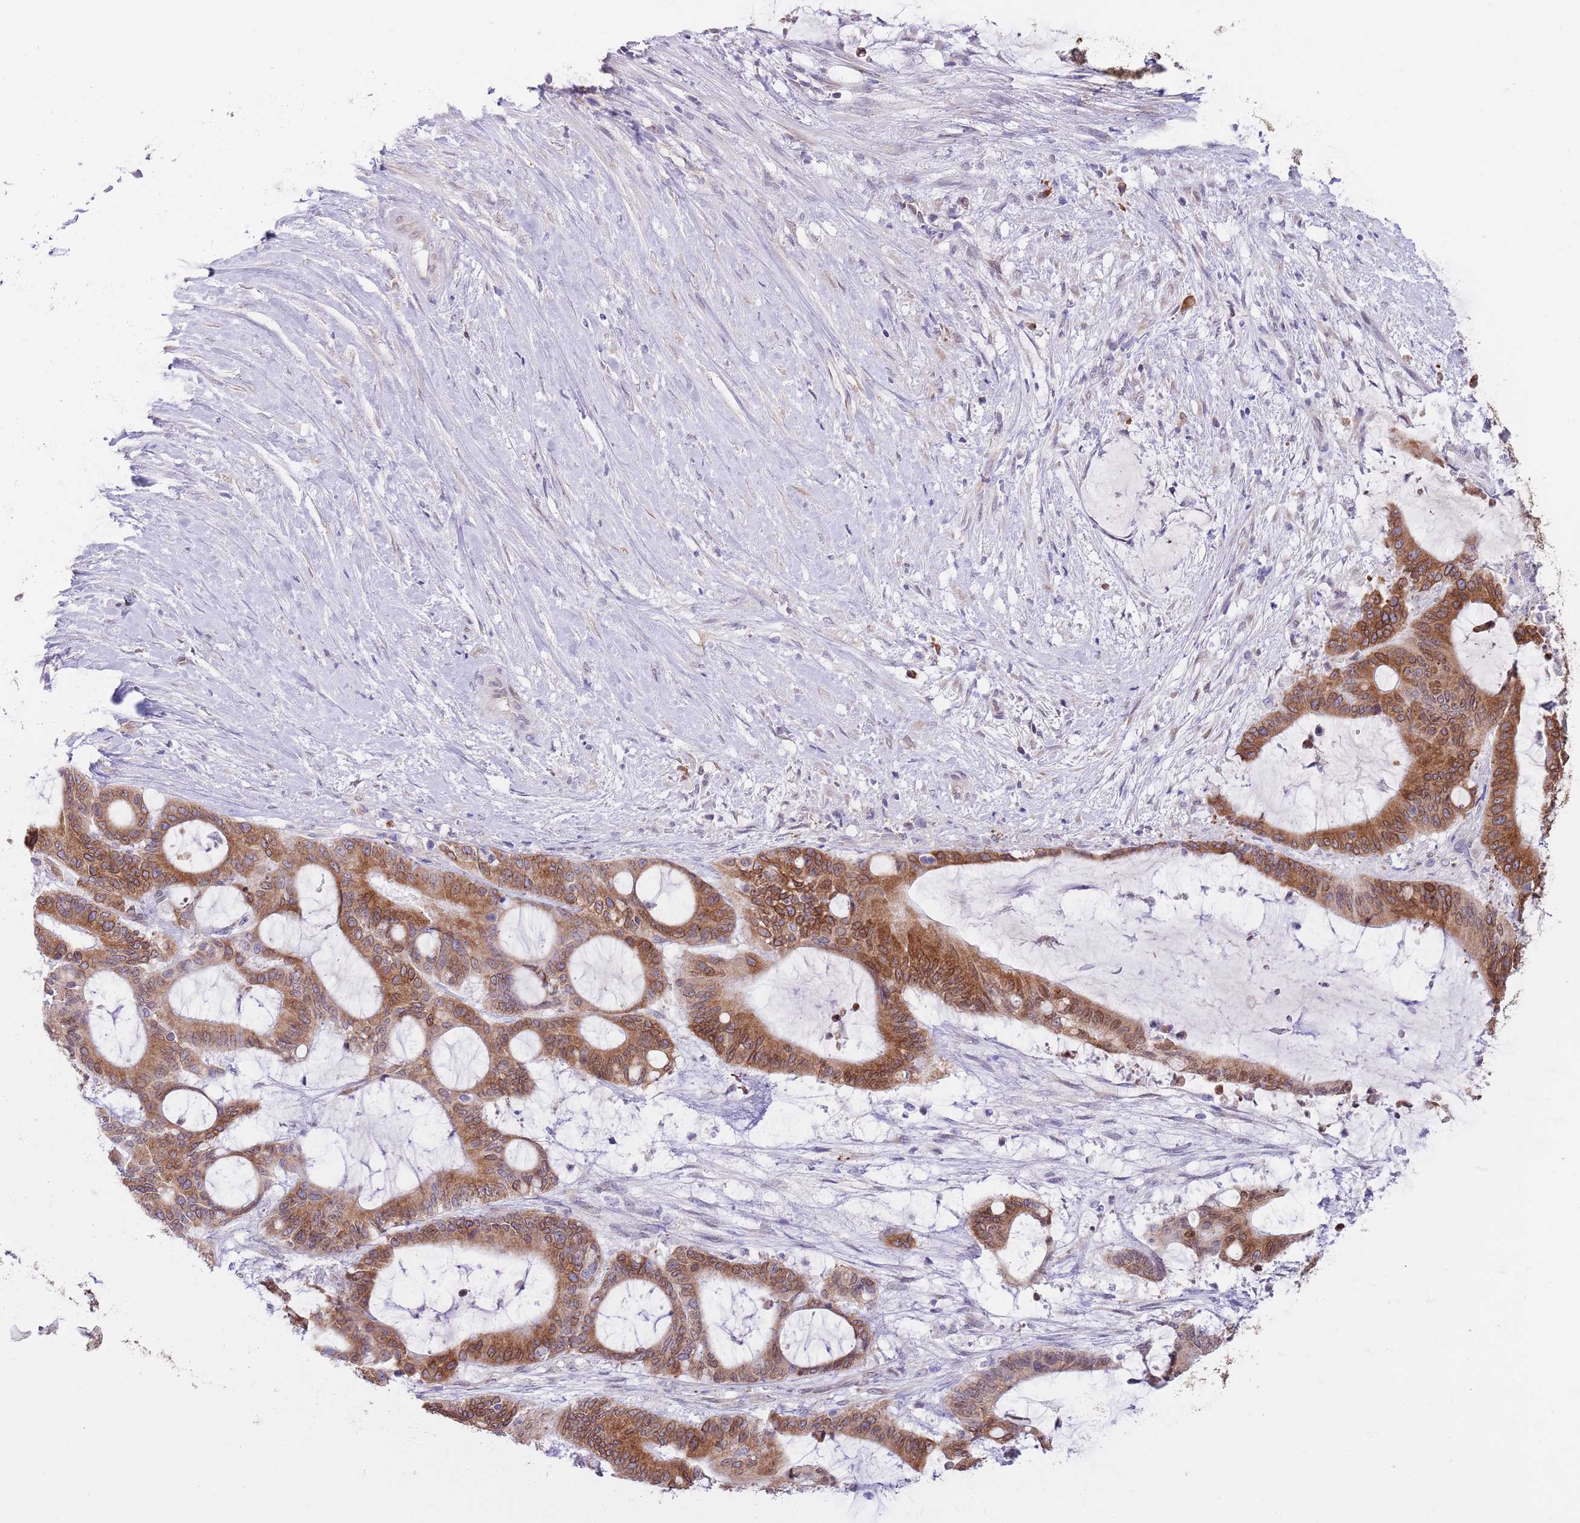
{"staining": {"intensity": "strong", "quantity": "25%-75%", "location": "cytoplasmic/membranous,nuclear"}, "tissue": "liver cancer", "cell_type": "Tumor cells", "image_type": "cancer", "snomed": [{"axis": "morphology", "description": "Normal tissue, NOS"}, {"axis": "morphology", "description": "Cholangiocarcinoma"}, {"axis": "topography", "description": "Liver"}, {"axis": "topography", "description": "Peripheral nerve tissue"}], "caption": "Immunohistochemistry staining of liver cholangiocarcinoma, which displays high levels of strong cytoplasmic/membranous and nuclear staining in approximately 25%-75% of tumor cells indicating strong cytoplasmic/membranous and nuclear protein expression. The staining was performed using DAB (3,3'-diaminobenzidine) (brown) for protein detection and nuclei were counterstained in hematoxylin (blue).", "gene": "EBPL", "patient": {"sex": "female", "age": 73}}